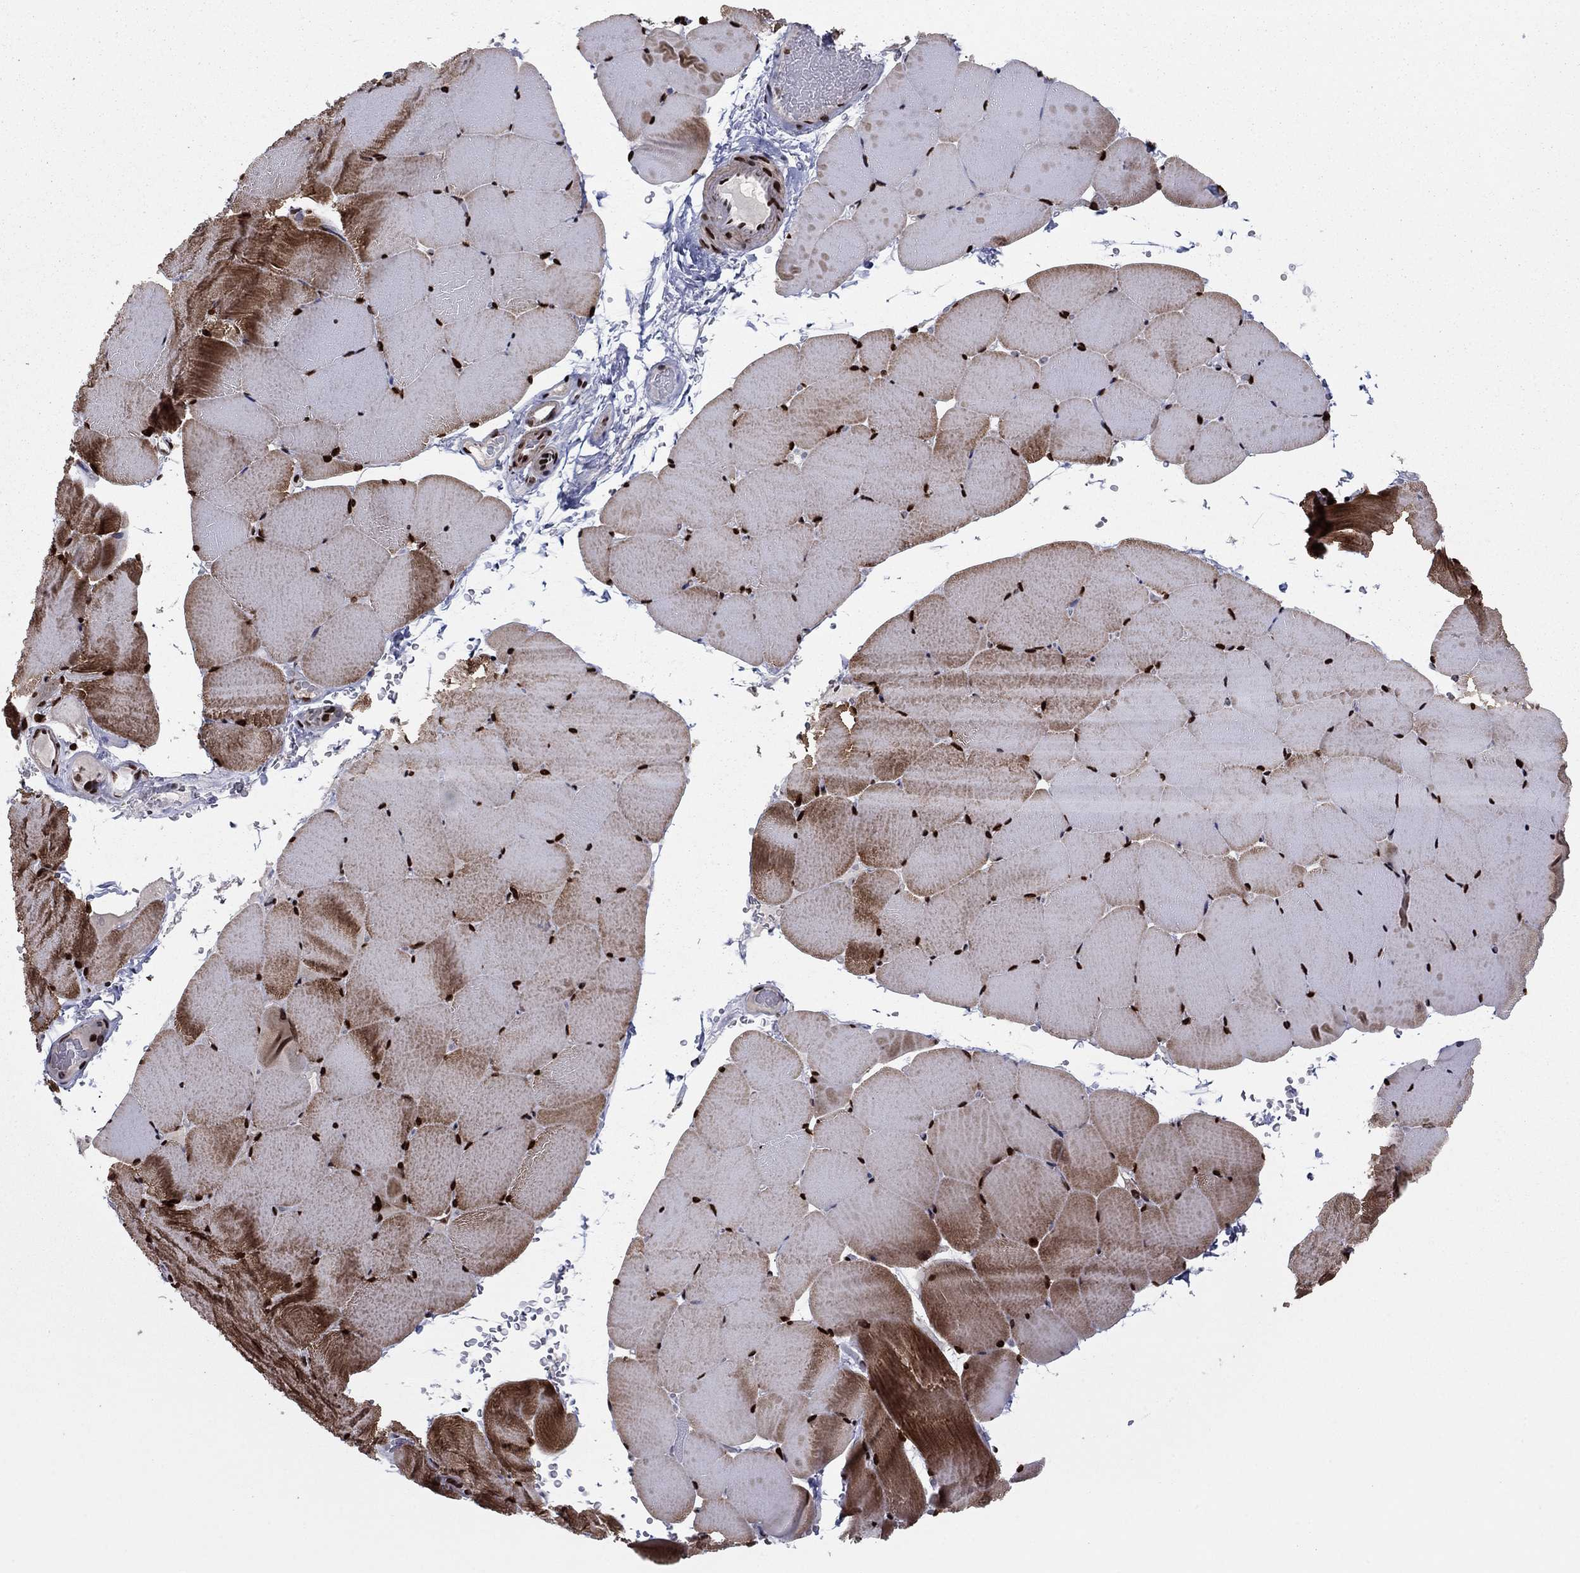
{"staining": {"intensity": "strong", "quantity": ">75%", "location": "cytoplasmic/membranous,nuclear"}, "tissue": "skeletal muscle", "cell_type": "Myocytes", "image_type": "normal", "snomed": [{"axis": "morphology", "description": "Normal tissue, NOS"}, {"axis": "topography", "description": "Skeletal muscle"}], "caption": "Immunohistochemistry (IHC) micrograph of normal skeletal muscle stained for a protein (brown), which shows high levels of strong cytoplasmic/membranous,nuclear positivity in approximately >75% of myocytes.", "gene": "USP54", "patient": {"sex": "female", "age": 37}}